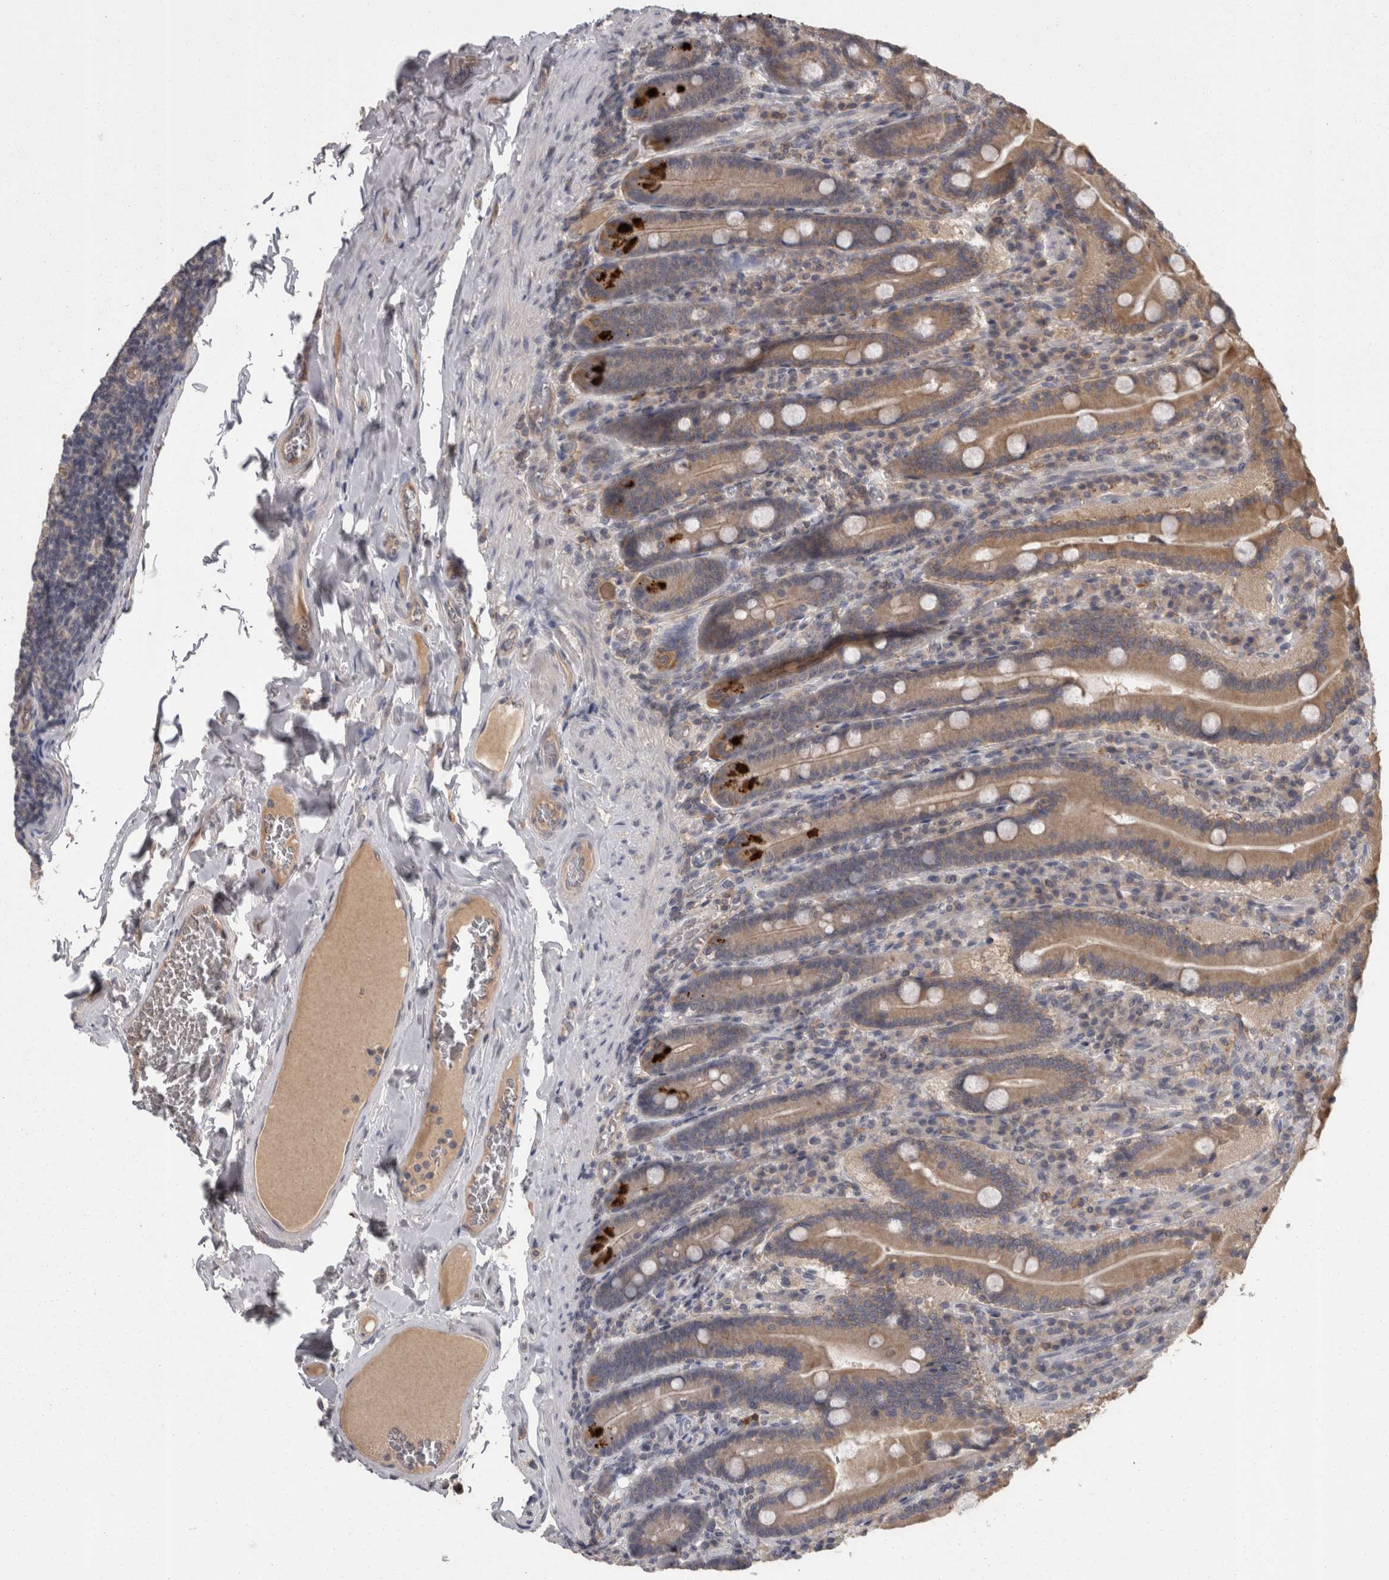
{"staining": {"intensity": "moderate", "quantity": ">75%", "location": "cytoplasmic/membranous"}, "tissue": "duodenum", "cell_type": "Glandular cells", "image_type": "normal", "snomed": [{"axis": "morphology", "description": "Normal tissue, NOS"}, {"axis": "topography", "description": "Duodenum"}], "caption": "Immunohistochemistry (DAB) staining of benign duodenum reveals moderate cytoplasmic/membranous protein expression in about >75% of glandular cells. (IHC, brightfield microscopy, high magnification).", "gene": "PON3", "patient": {"sex": "female", "age": 62}}